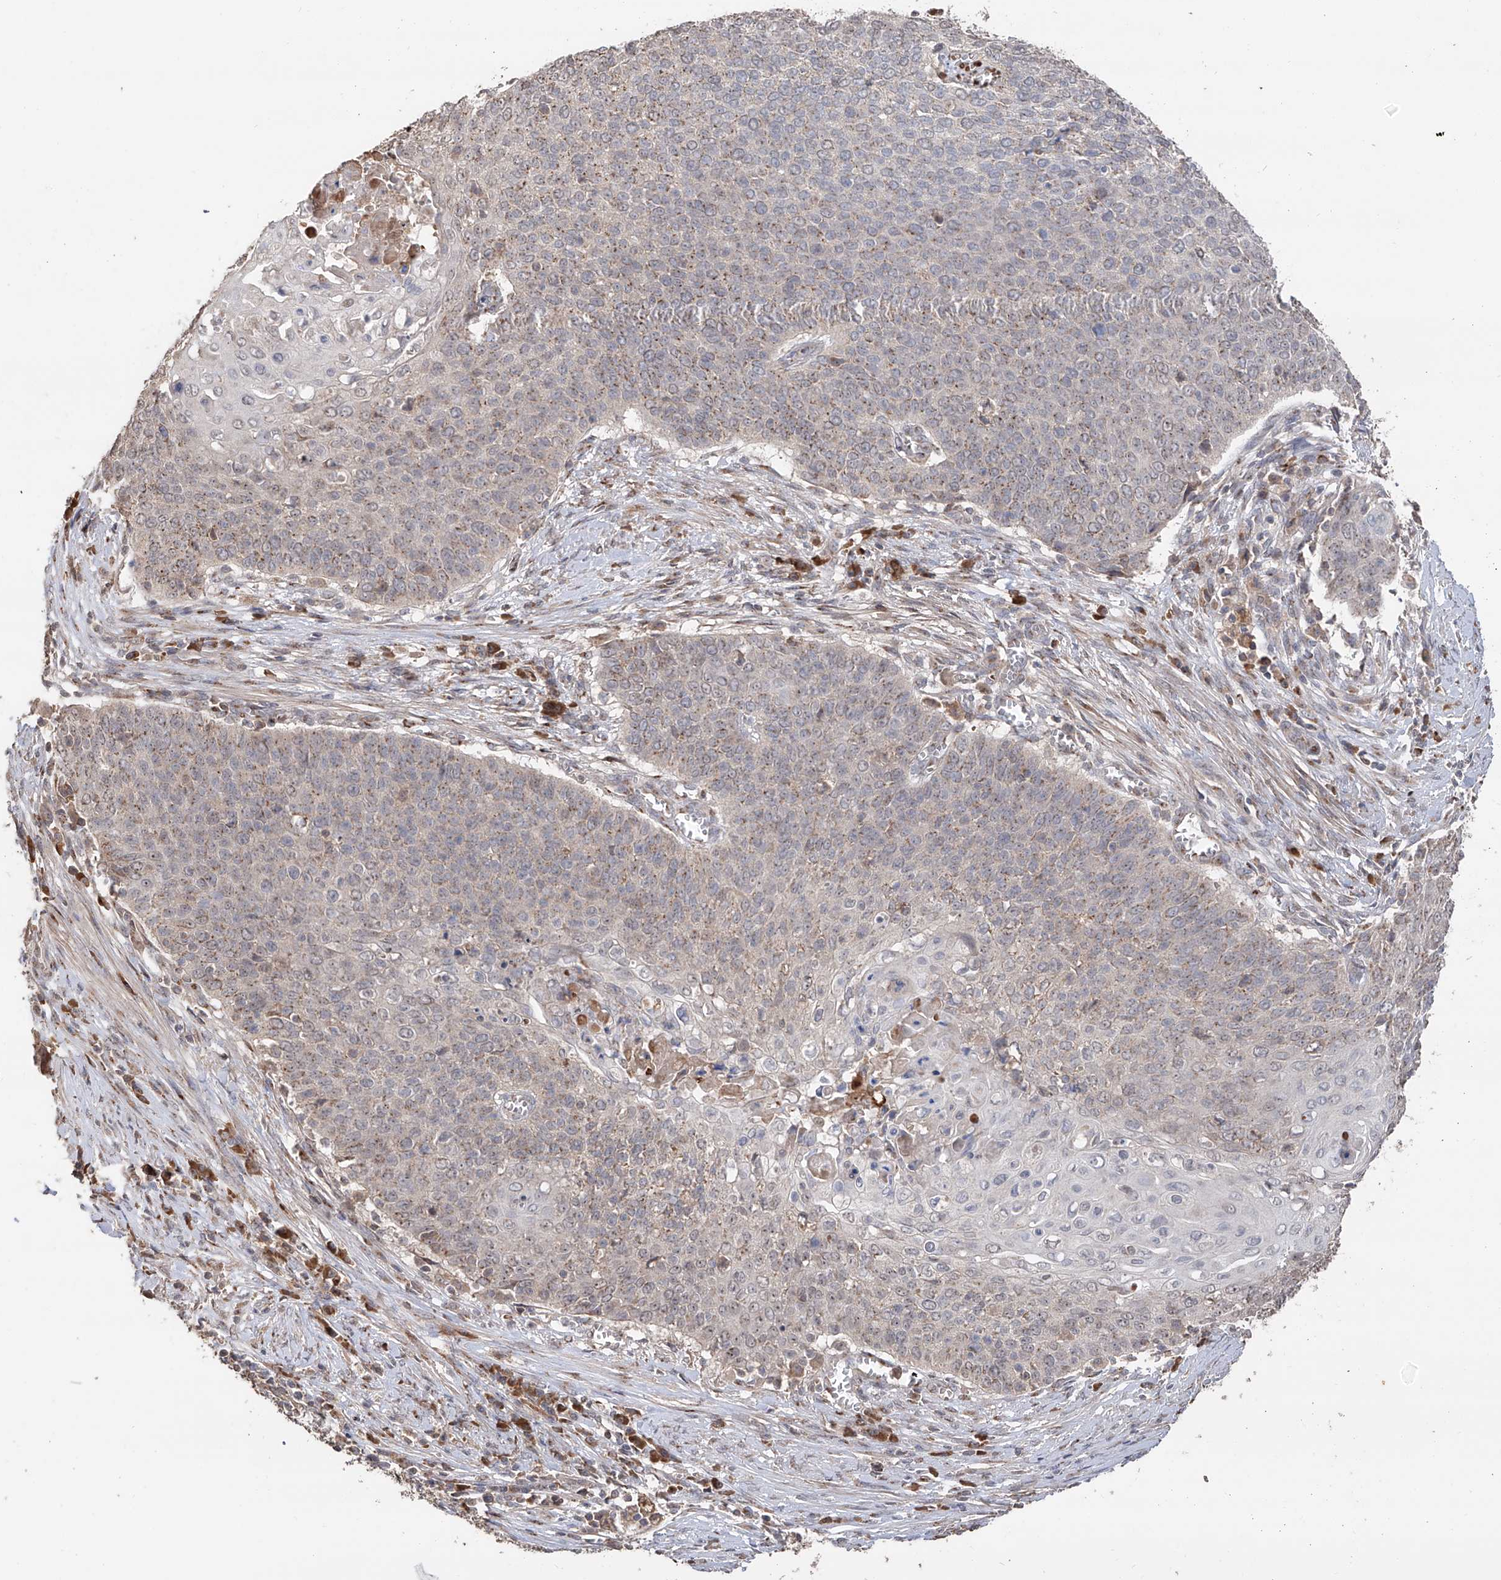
{"staining": {"intensity": "weak", "quantity": "25%-75%", "location": "cytoplasmic/membranous"}, "tissue": "cervical cancer", "cell_type": "Tumor cells", "image_type": "cancer", "snomed": [{"axis": "morphology", "description": "Squamous cell carcinoma, NOS"}, {"axis": "topography", "description": "Cervix"}], "caption": "Immunohistochemistry image of human cervical squamous cell carcinoma stained for a protein (brown), which demonstrates low levels of weak cytoplasmic/membranous expression in approximately 25%-75% of tumor cells.", "gene": "EDN1", "patient": {"sex": "female", "age": 39}}